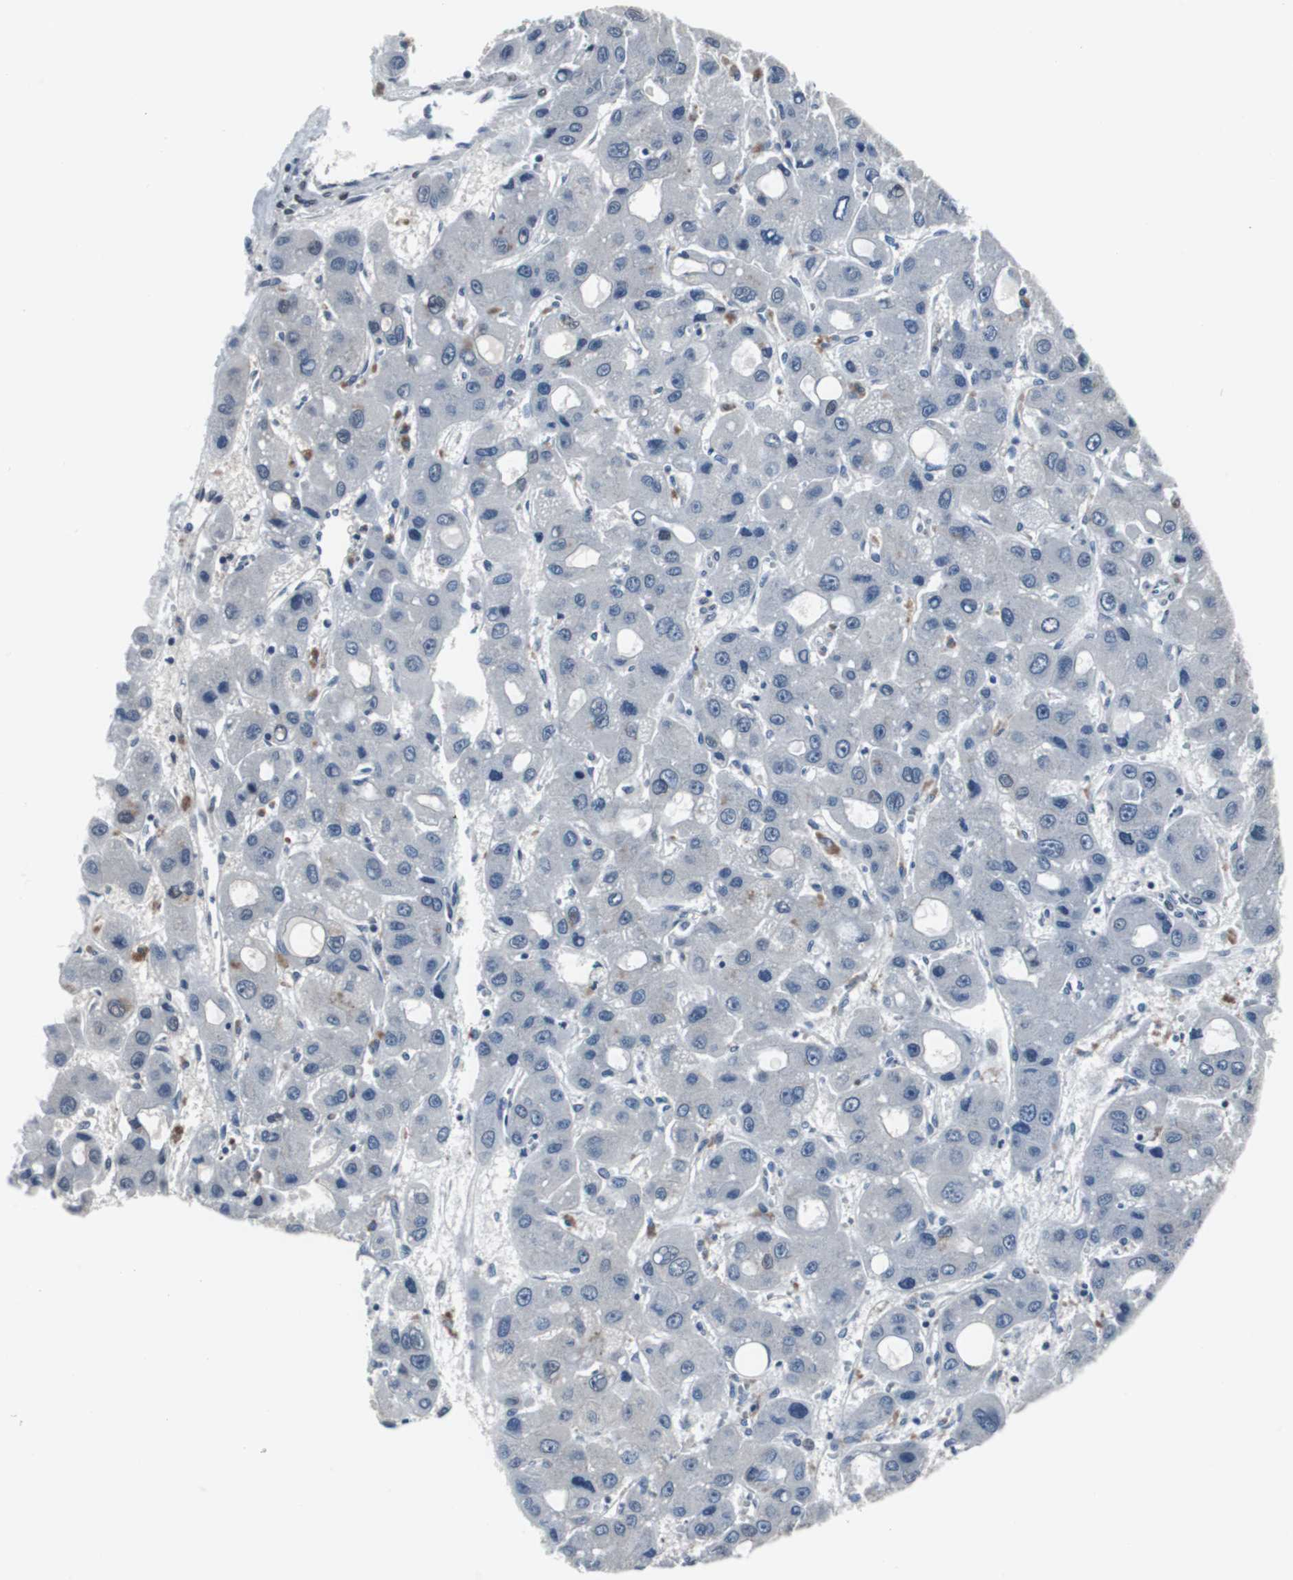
{"staining": {"intensity": "weak", "quantity": "<25%", "location": "nuclear"}, "tissue": "liver cancer", "cell_type": "Tumor cells", "image_type": "cancer", "snomed": [{"axis": "morphology", "description": "Carcinoma, Hepatocellular, NOS"}, {"axis": "topography", "description": "Liver"}], "caption": "Micrograph shows no significant protein positivity in tumor cells of hepatocellular carcinoma (liver). (DAB (3,3'-diaminobenzidine) IHC with hematoxylin counter stain).", "gene": "FOXP4", "patient": {"sex": "male", "age": 55}}